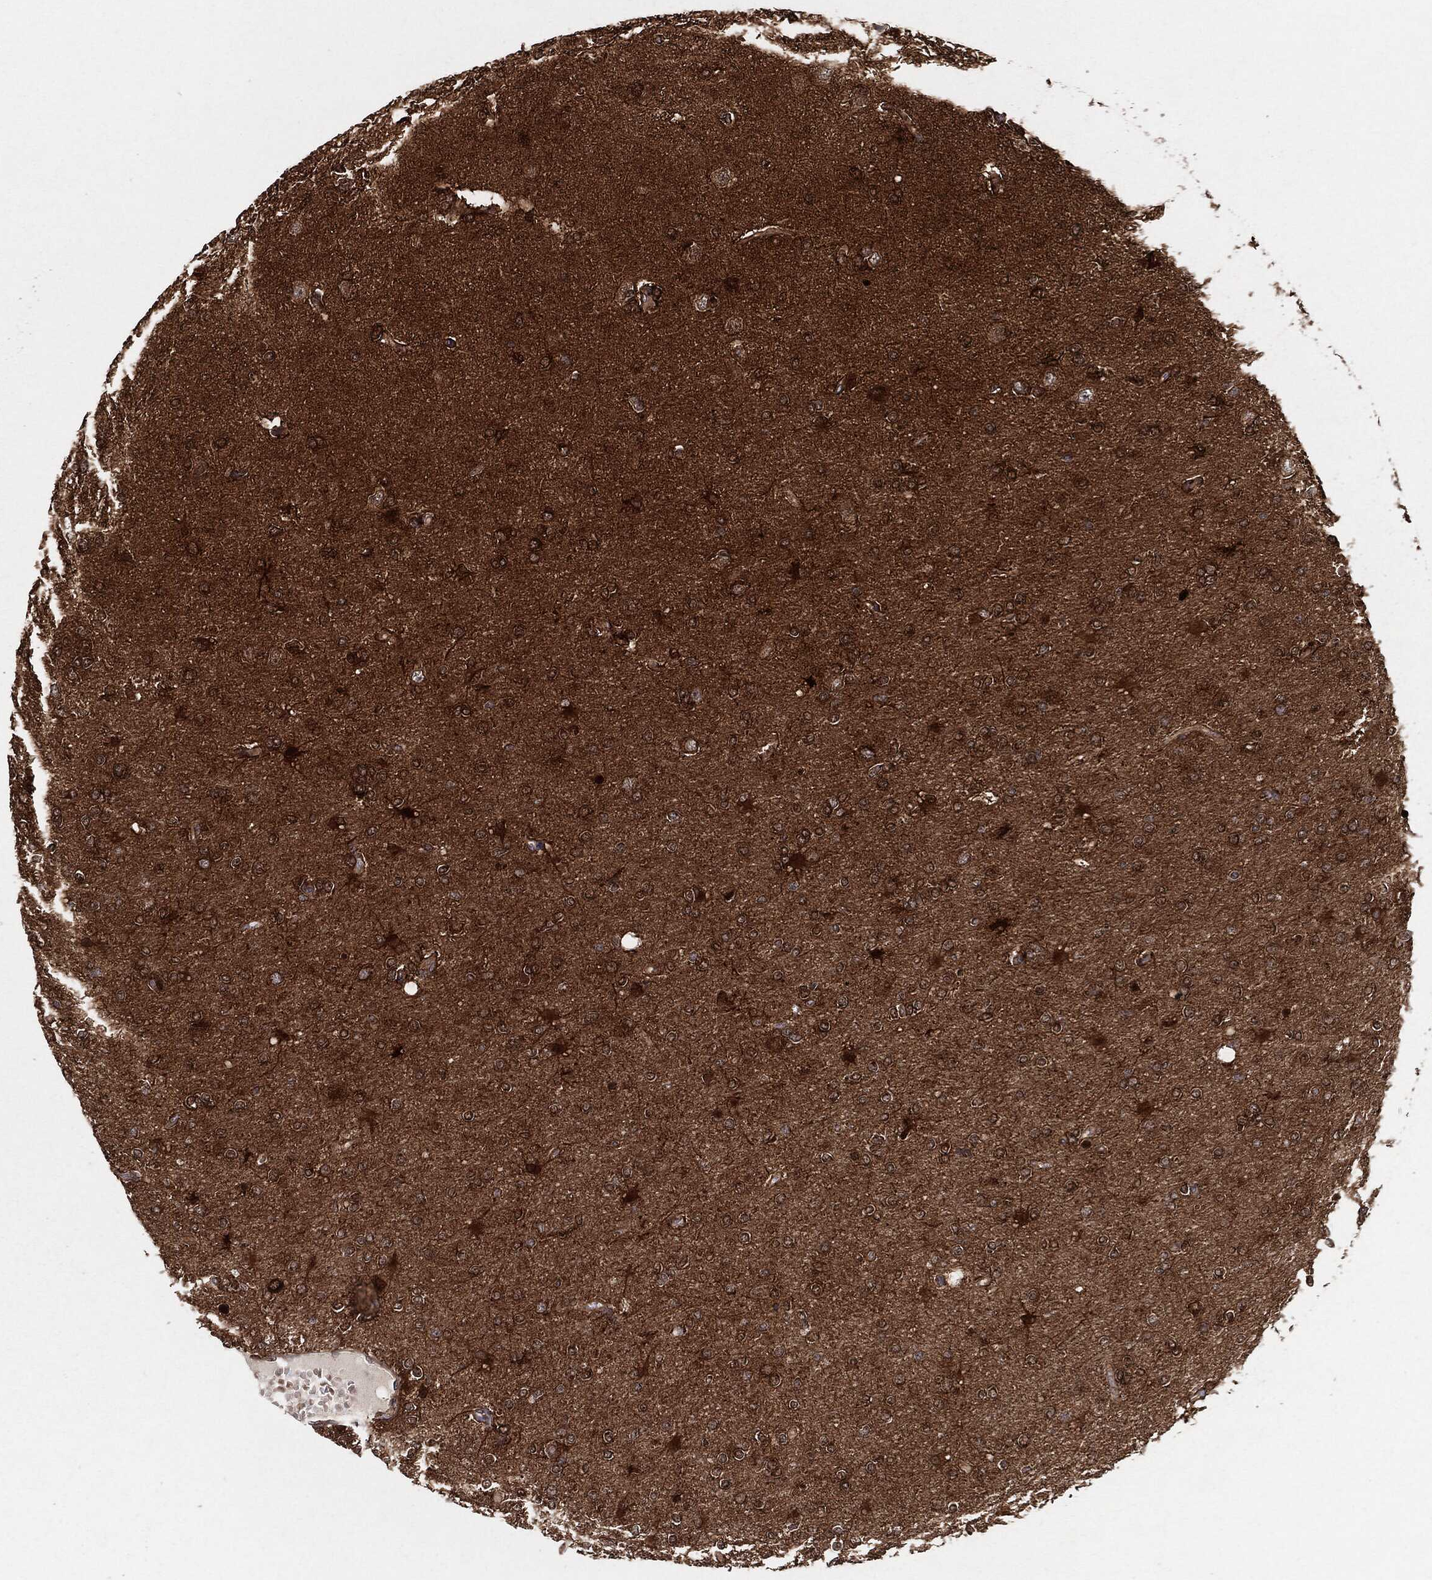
{"staining": {"intensity": "moderate", "quantity": "25%-75%", "location": "cytoplasmic/membranous"}, "tissue": "glioma", "cell_type": "Tumor cells", "image_type": "cancer", "snomed": [{"axis": "morphology", "description": "Glioma, malignant, High grade"}, {"axis": "topography", "description": "Cerebral cortex"}], "caption": "Moderate cytoplasmic/membranous protein staining is appreciated in about 25%-75% of tumor cells in glioma.", "gene": "BCAR1", "patient": {"sex": "male", "age": 70}}